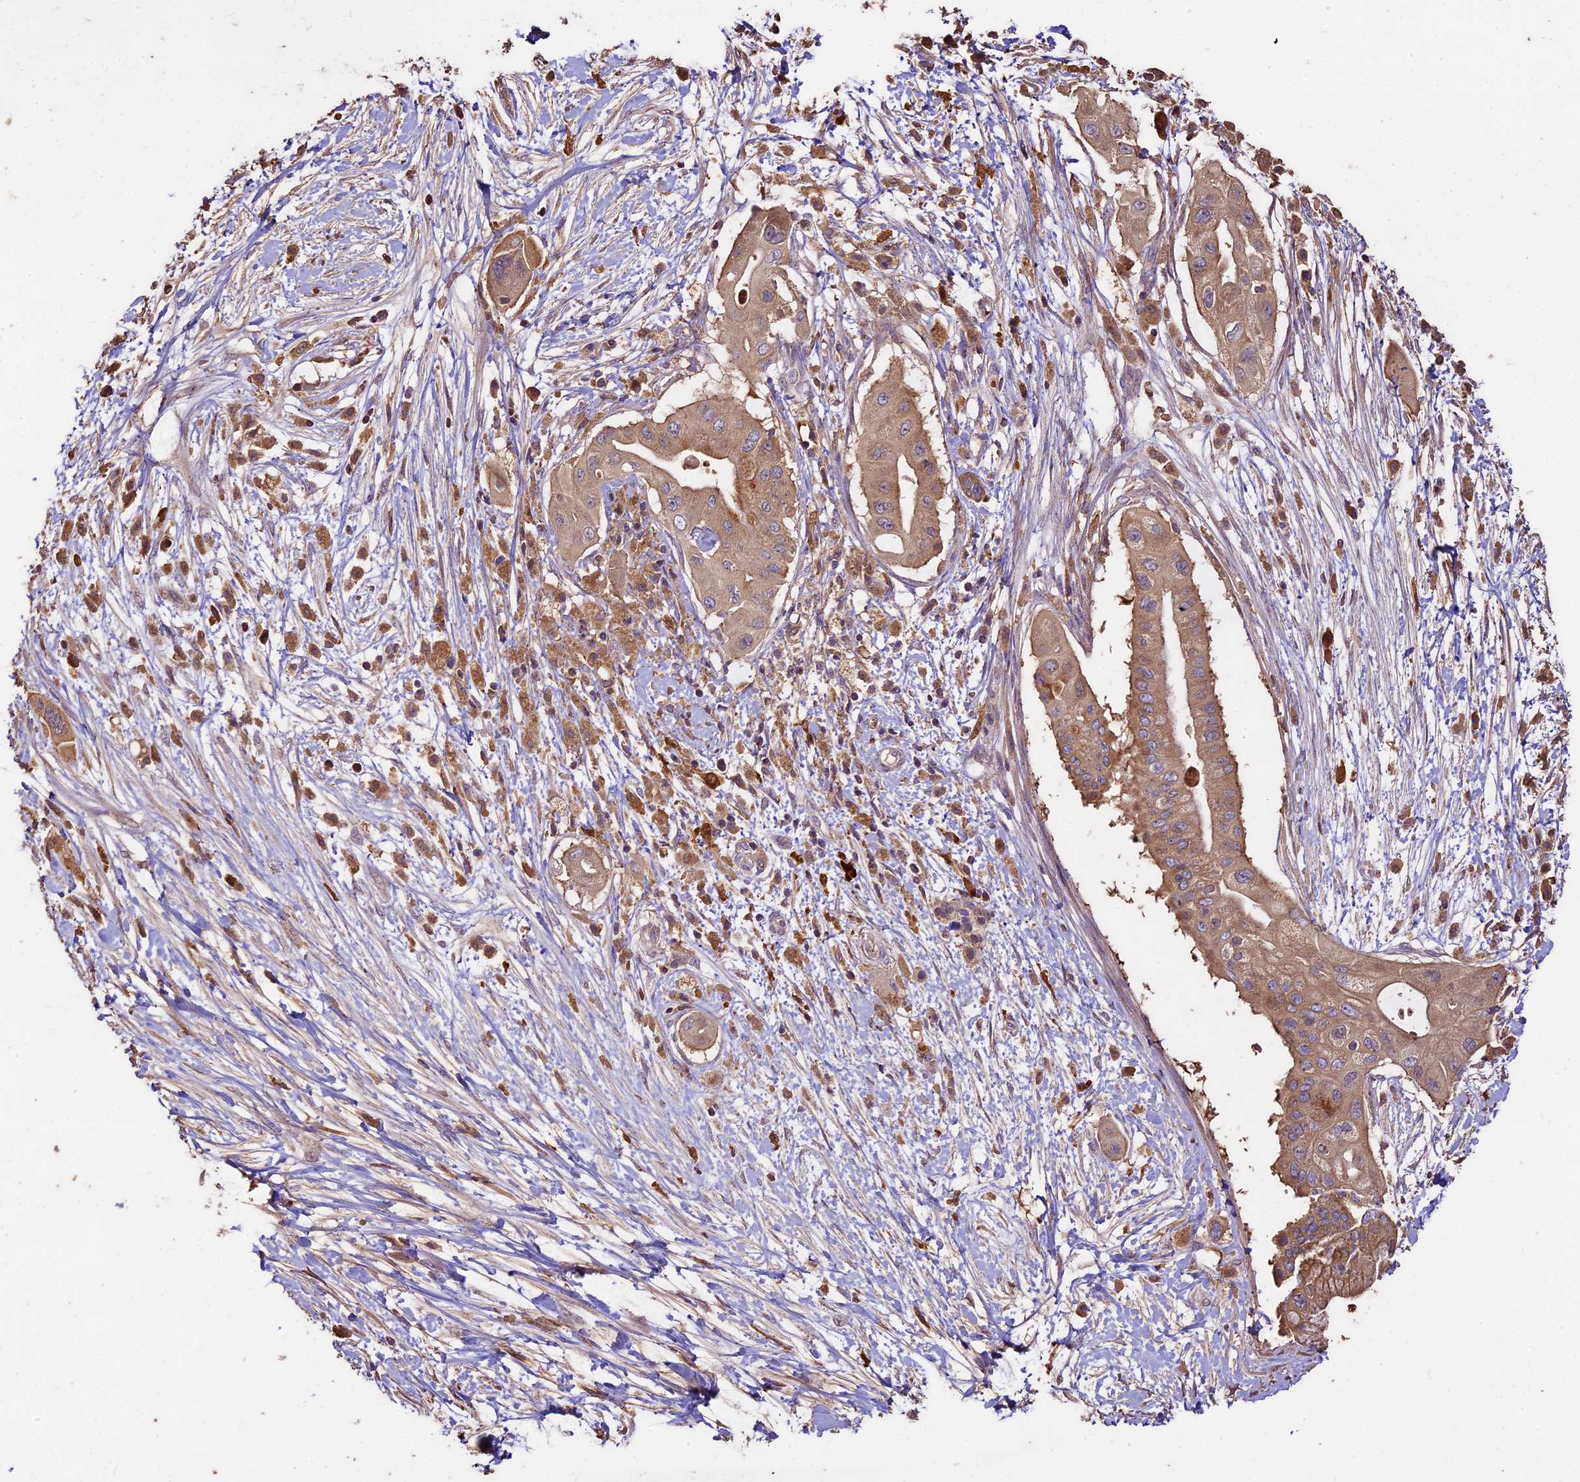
{"staining": {"intensity": "moderate", "quantity": ">75%", "location": "cytoplasmic/membranous"}, "tissue": "pancreatic cancer", "cell_type": "Tumor cells", "image_type": "cancer", "snomed": [{"axis": "morphology", "description": "Adenocarcinoma, NOS"}, {"axis": "topography", "description": "Pancreas"}], "caption": "Brown immunohistochemical staining in human pancreatic cancer exhibits moderate cytoplasmic/membranous positivity in about >75% of tumor cells.", "gene": "CRLF1", "patient": {"sex": "male", "age": 68}}